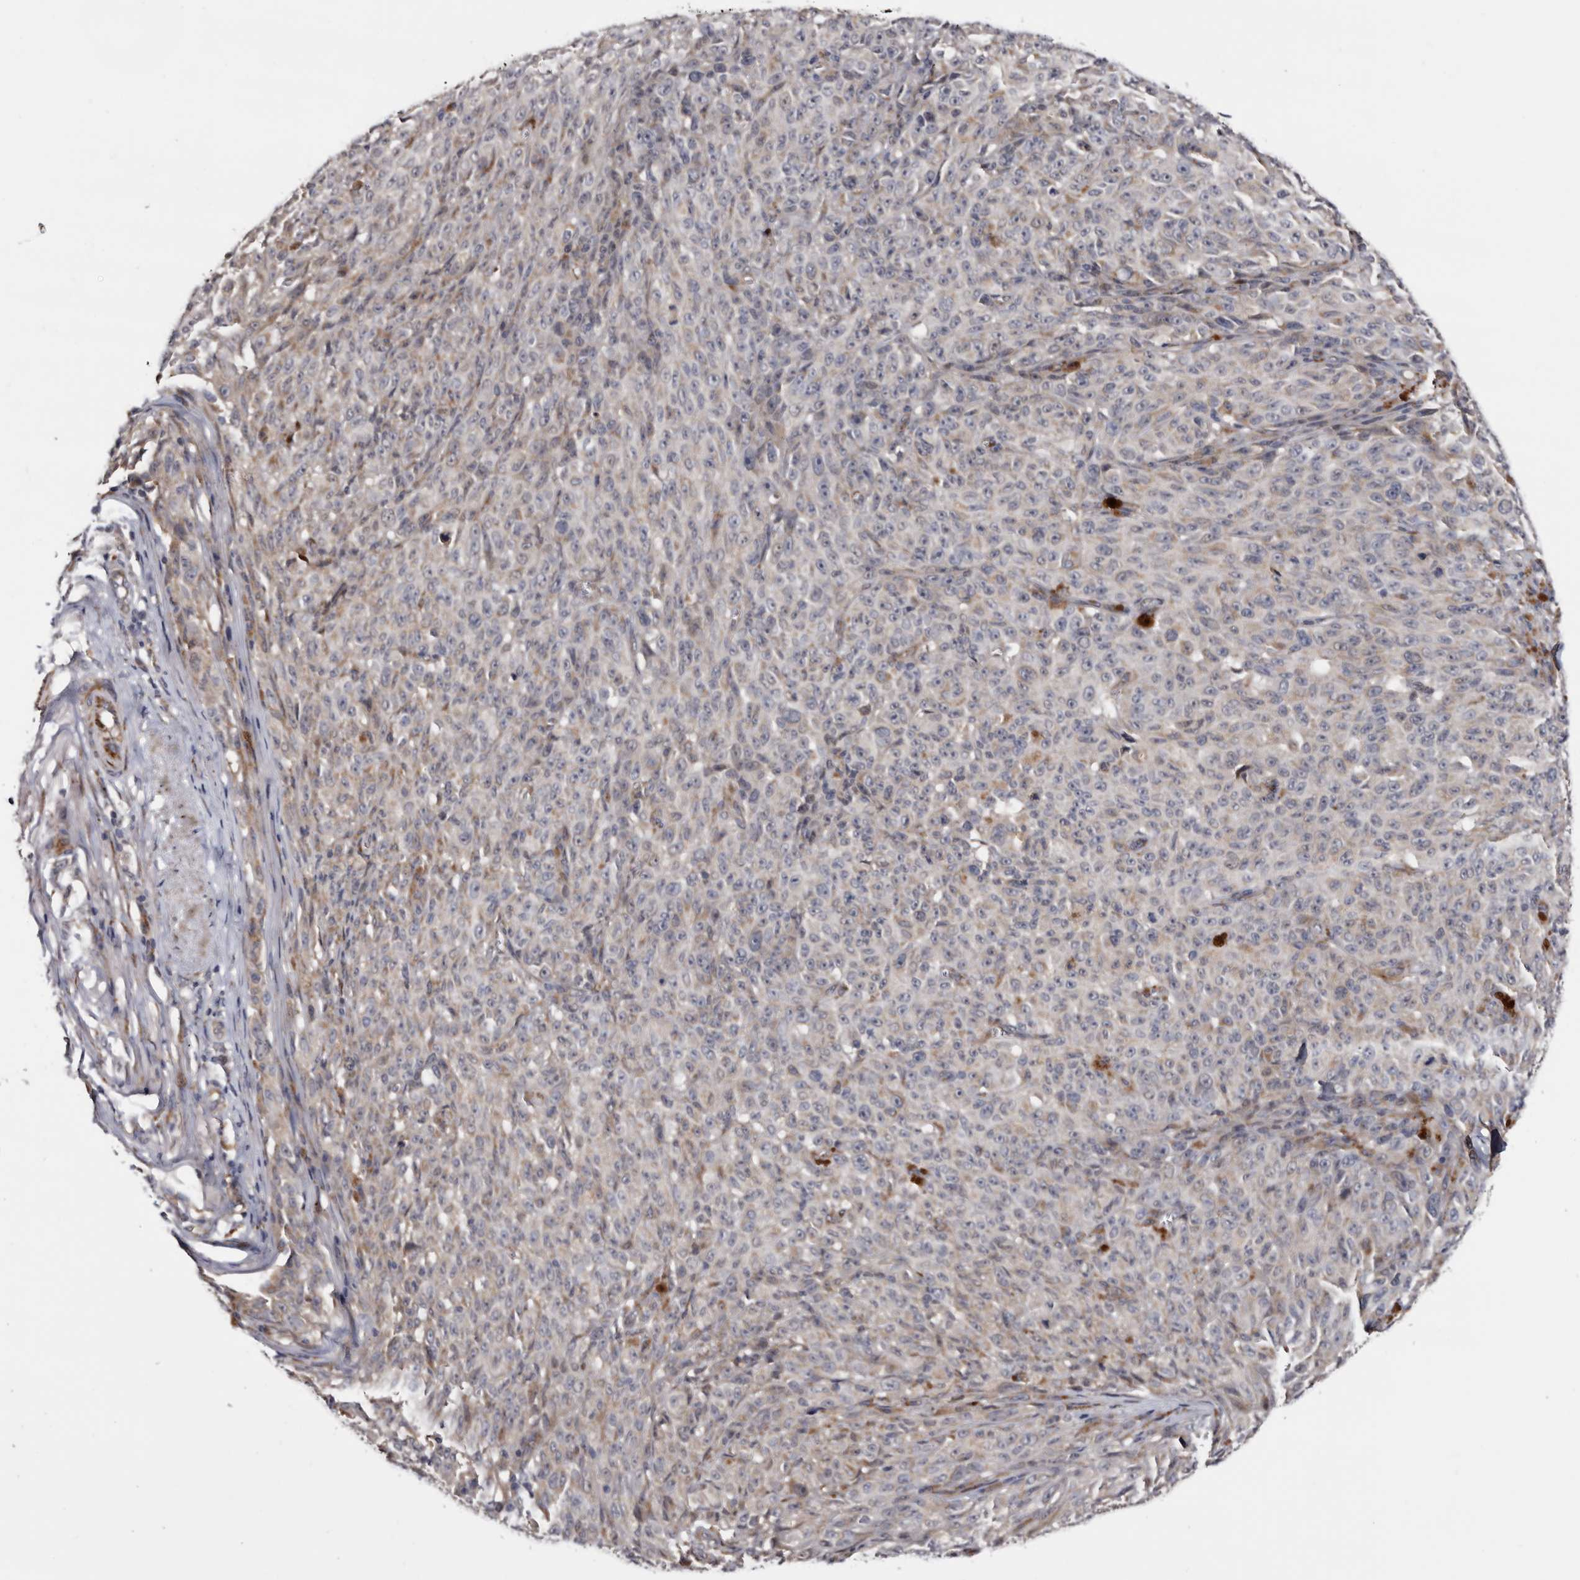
{"staining": {"intensity": "weak", "quantity": "<25%", "location": "cytoplasmic/membranous"}, "tissue": "melanoma", "cell_type": "Tumor cells", "image_type": "cancer", "snomed": [{"axis": "morphology", "description": "Malignant melanoma, NOS"}, {"axis": "topography", "description": "Skin"}], "caption": "There is no significant positivity in tumor cells of melanoma.", "gene": "ARMCX2", "patient": {"sex": "female", "age": 82}}